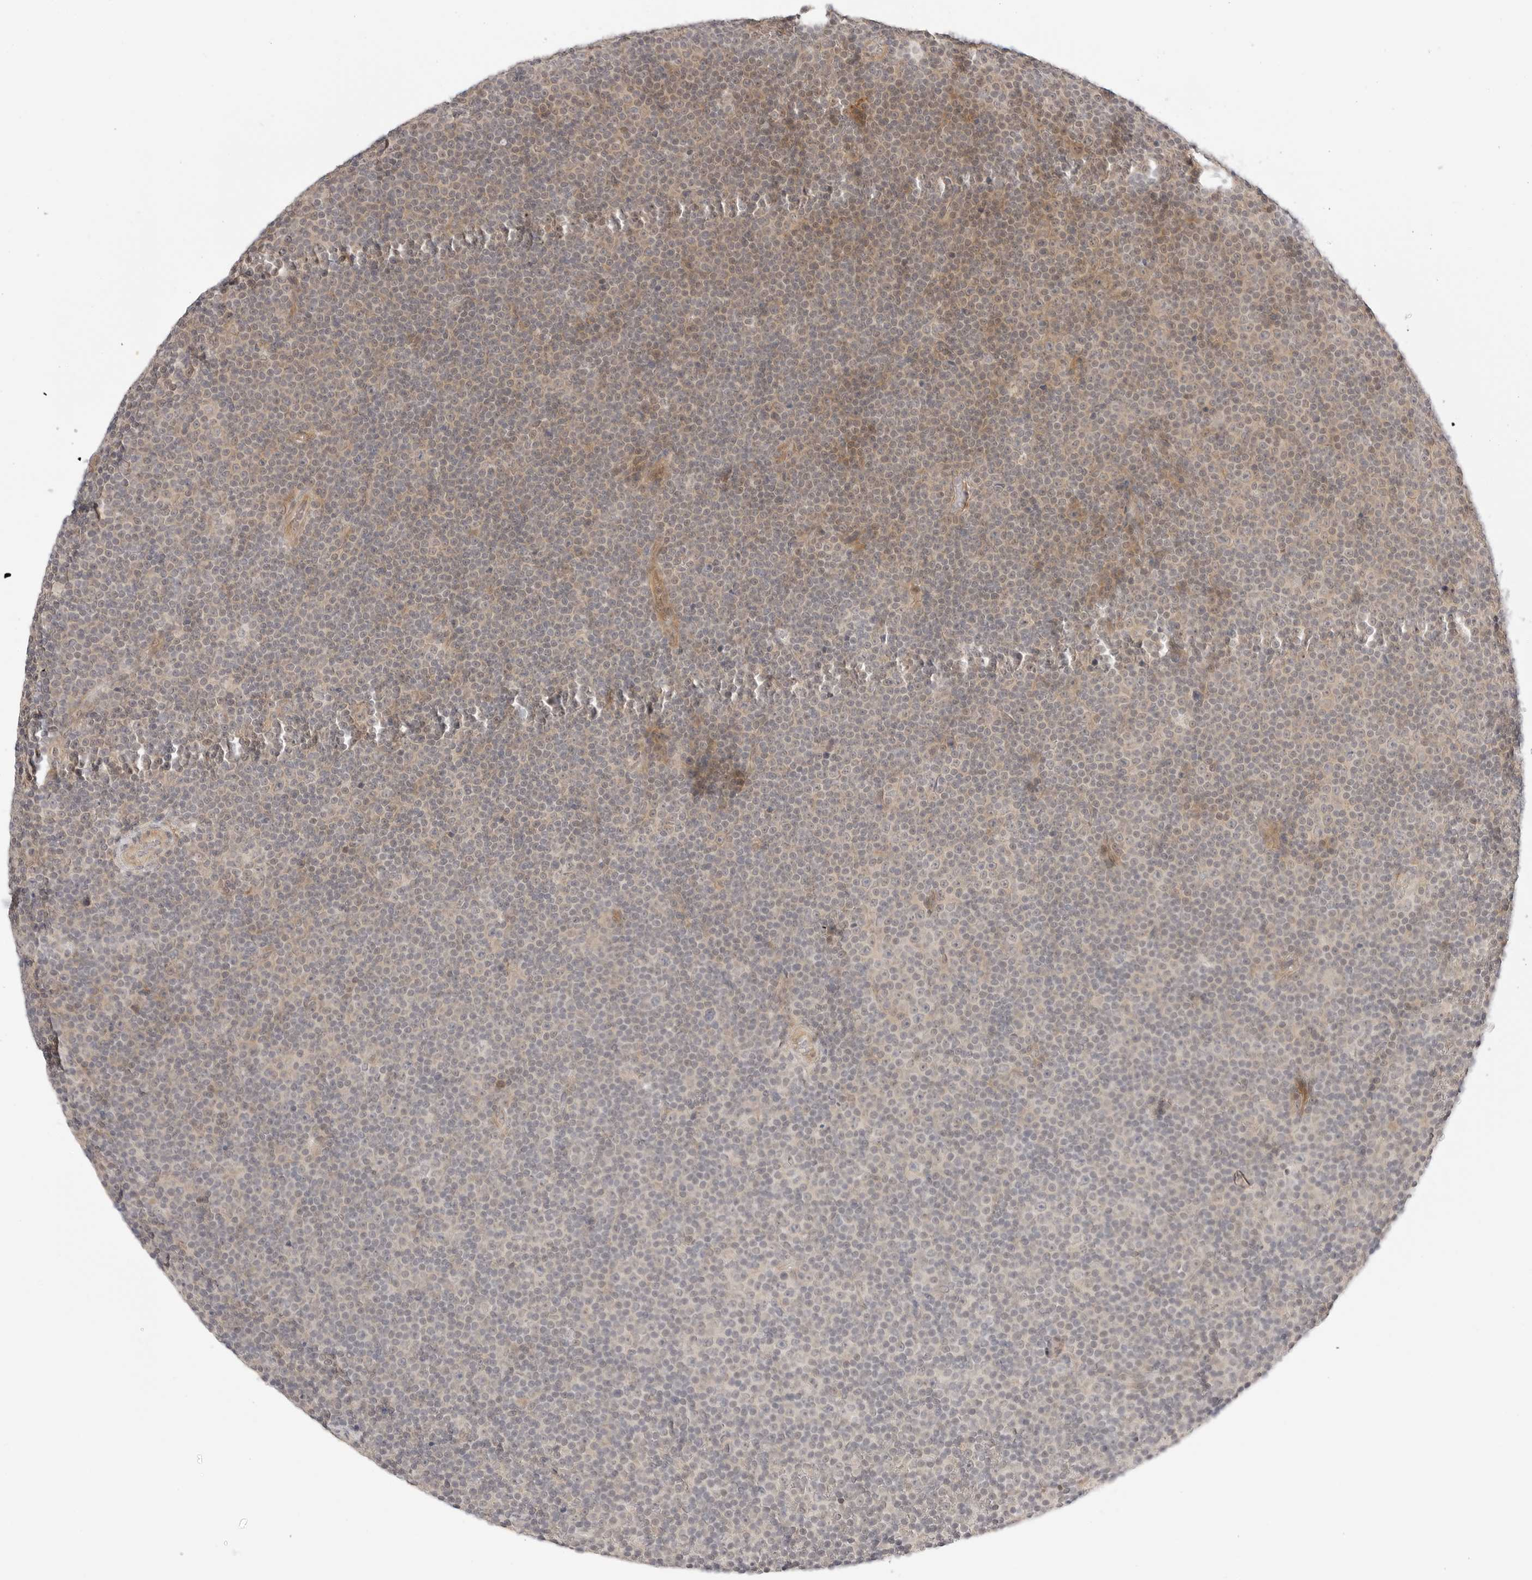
{"staining": {"intensity": "negative", "quantity": "none", "location": "none"}, "tissue": "lymphoma", "cell_type": "Tumor cells", "image_type": "cancer", "snomed": [{"axis": "morphology", "description": "Malignant lymphoma, non-Hodgkin's type, Low grade"}, {"axis": "topography", "description": "Lymph node"}], "caption": "IHC micrograph of neoplastic tissue: human low-grade malignant lymphoma, non-Hodgkin's type stained with DAB (3,3'-diaminobenzidine) shows no significant protein positivity in tumor cells. (Brightfield microscopy of DAB (3,3'-diaminobenzidine) immunohistochemistry (IHC) at high magnification).", "gene": "TCP1", "patient": {"sex": "female", "age": 67}}